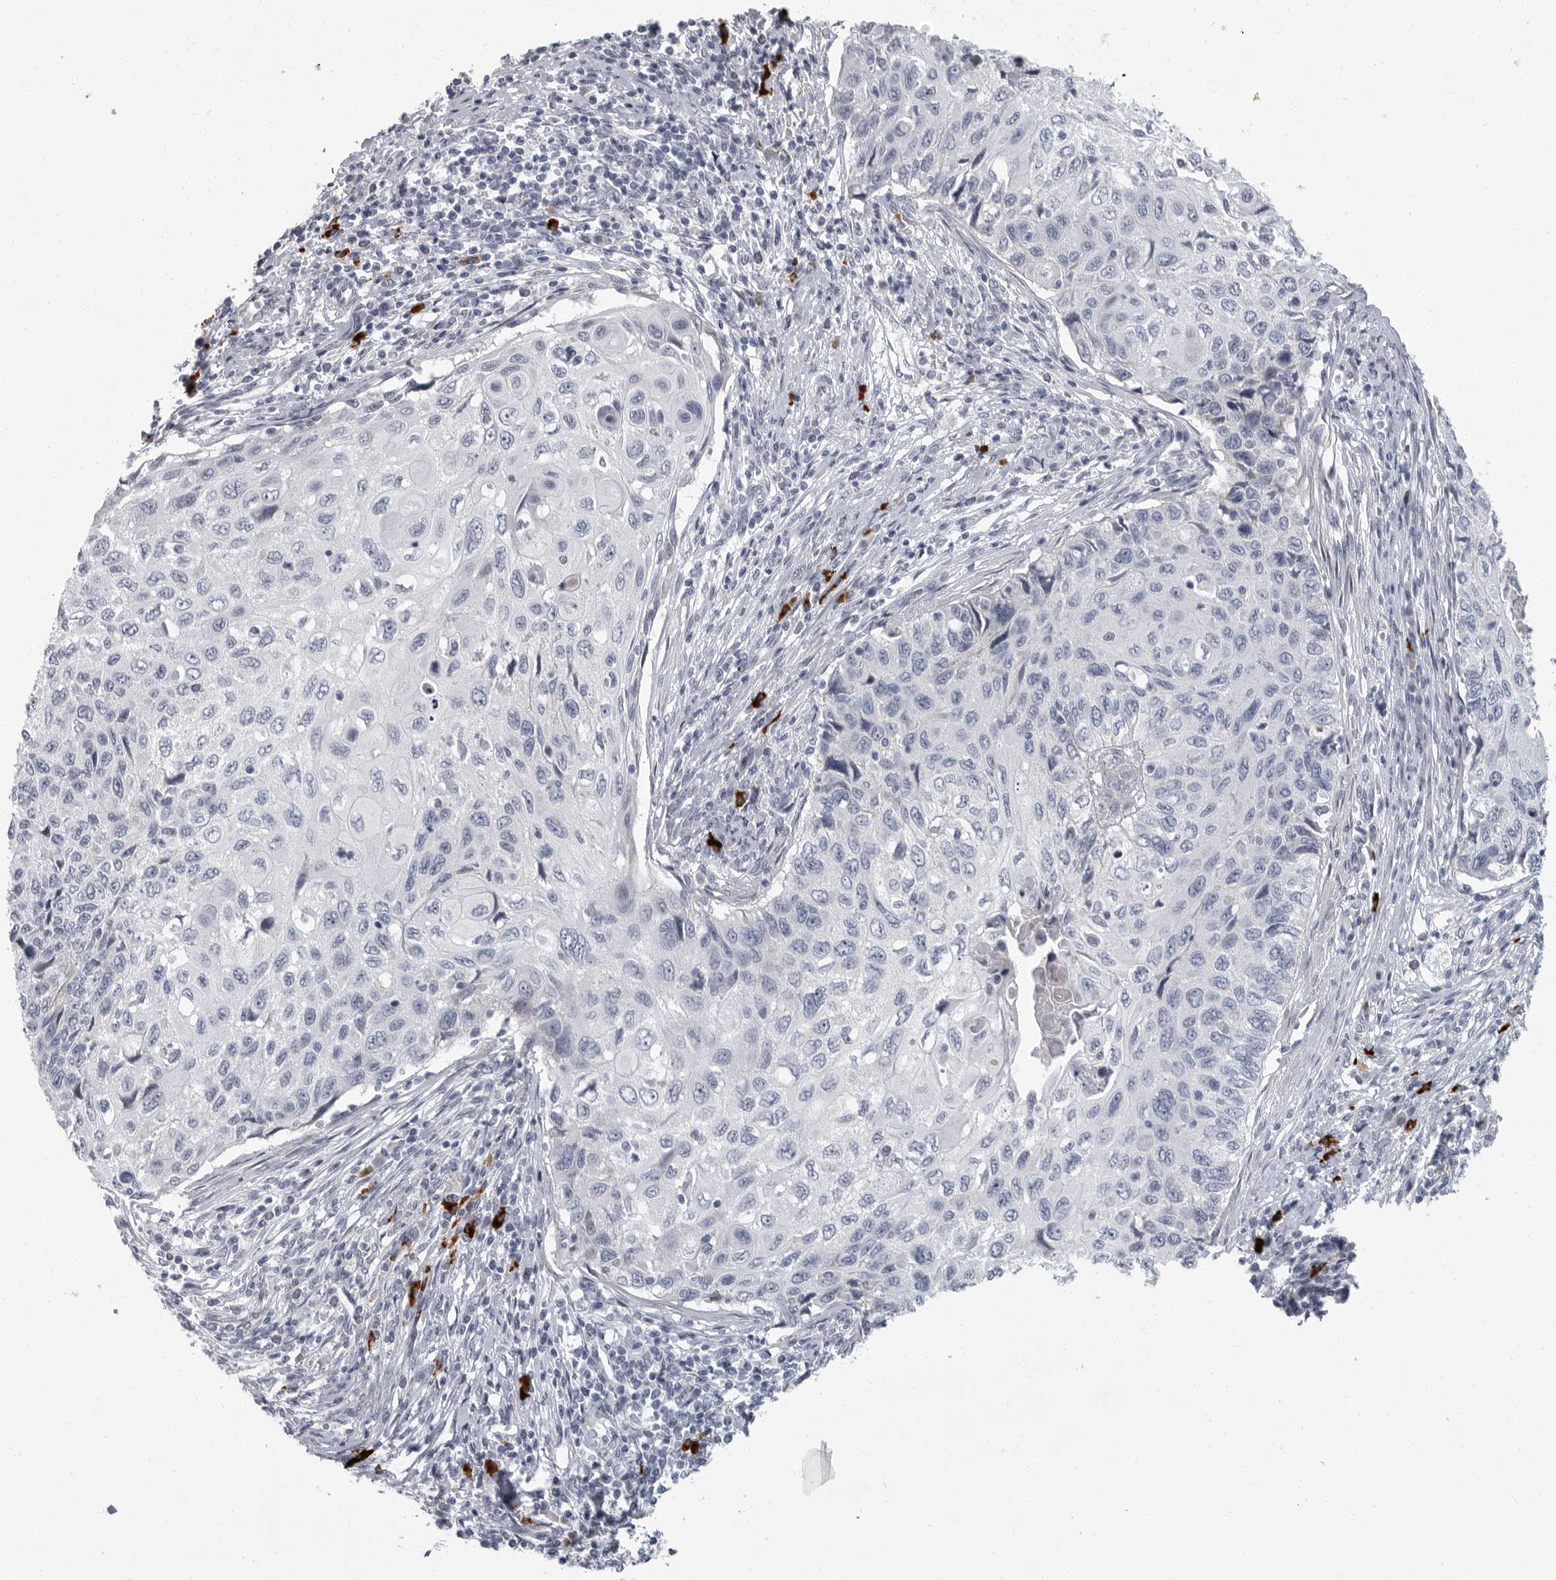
{"staining": {"intensity": "negative", "quantity": "none", "location": "none"}, "tissue": "cervical cancer", "cell_type": "Tumor cells", "image_type": "cancer", "snomed": [{"axis": "morphology", "description": "Squamous cell carcinoma, NOS"}, {"axis": "topography", "description": "Cervix"}], "caption": "Cervical squamous cell carcinoma was stained to show a protein in brown. There is no significant expression in tumor cells.", "gene": "SLC25A39", "patient": {"sex": "female", "age": 70}}